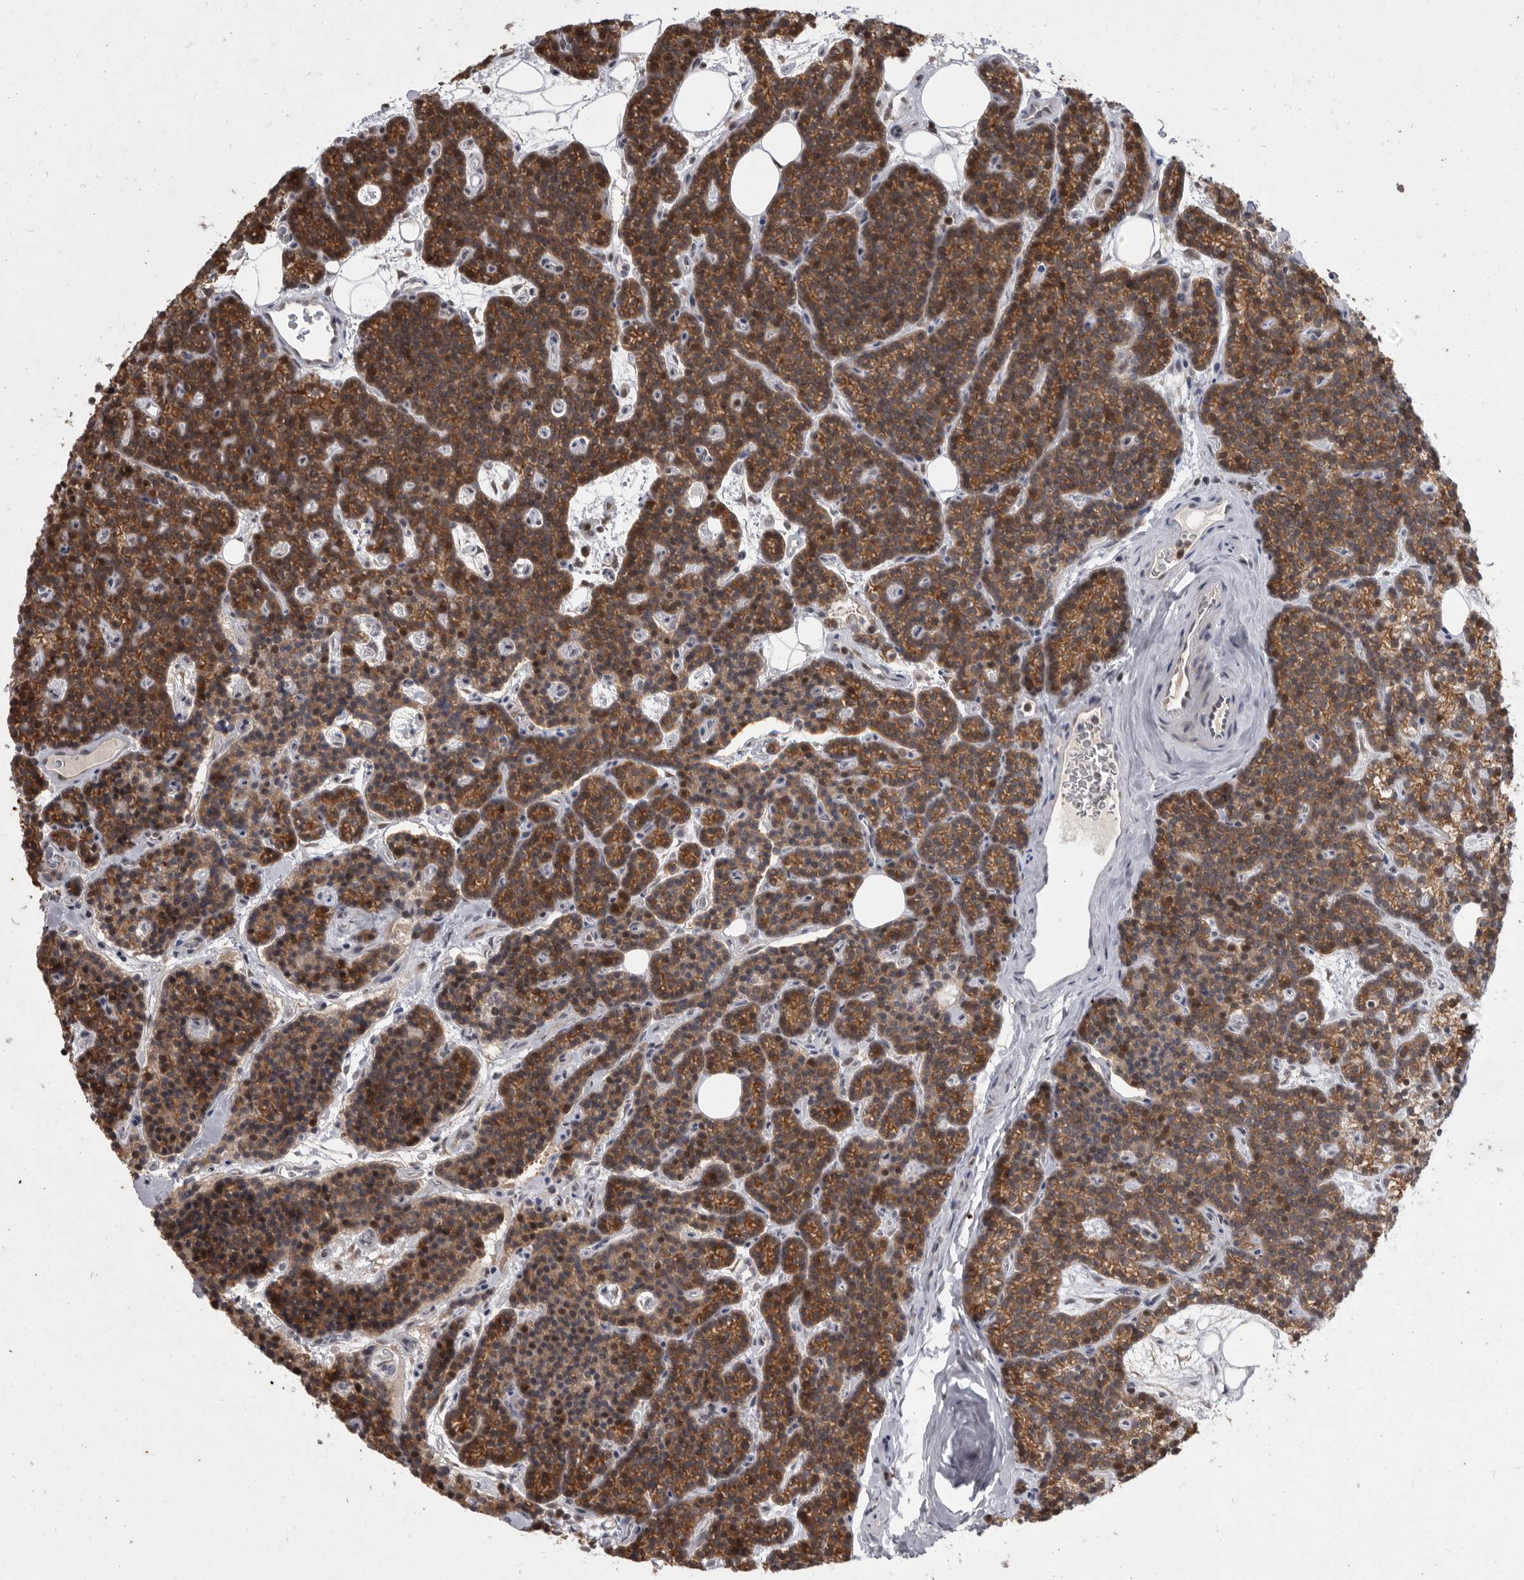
{"staining": {"intensity": "moderate", "quantity": ">75%", "location": "cytoplasmic/membranous"}, "tissue": "parathyroid gland", "cell_type": "Glandular cells", "image_type": "normal", "snomed": [{"axis": "morphology", "description": "Normal tissue, NOS"}, {"axis": "topography", "description": "Parathyroid gland"}], "caption": "Protein staining shows moderate cytoplasmic/membranous staining in approximately >75% of glandular cells in unremarkable parathyroid gland.", "gene": "MAN2A1", "patient": {"sex": "male", "age": 42}}